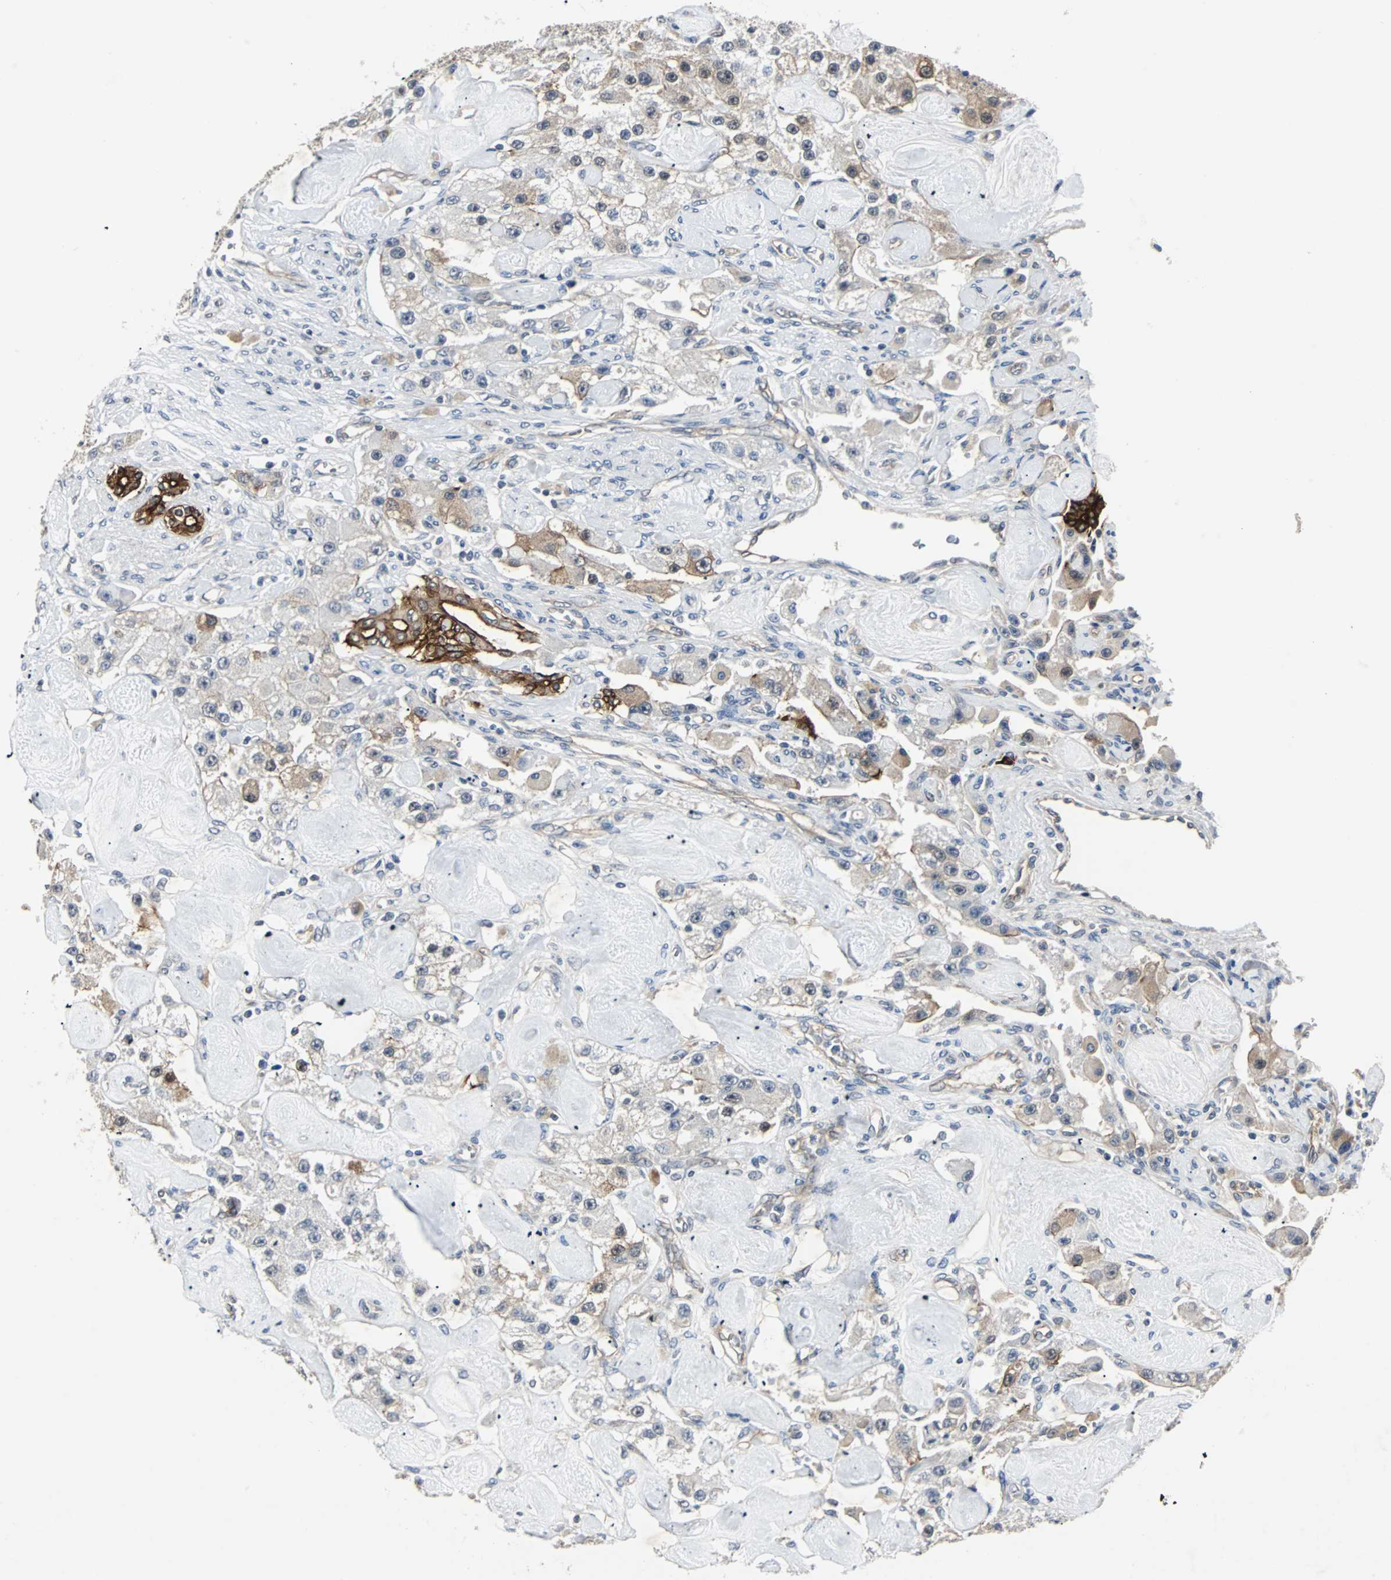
{"staining": {"intensity": "weak", "quantity": "25%-75%", "location": "cytoplasmic/membranous"}, "tissue": "carcinoid", "cell_type": "Tumor cells", "image_type": "cancer", "snomed": [{"axis": "morphology", "description": "Carcinoid, malignant, NOS"}, {"axis": "topography", "description": "Pancreas"}], "caption": "Protein staining of carcinoid (malignant) tissue displays weak cytoplasmic/membranous expression in approximately 25%-75% of tumor cells.", "gene": "CMC2", "patient": {"sex": "male", "age": 41}}